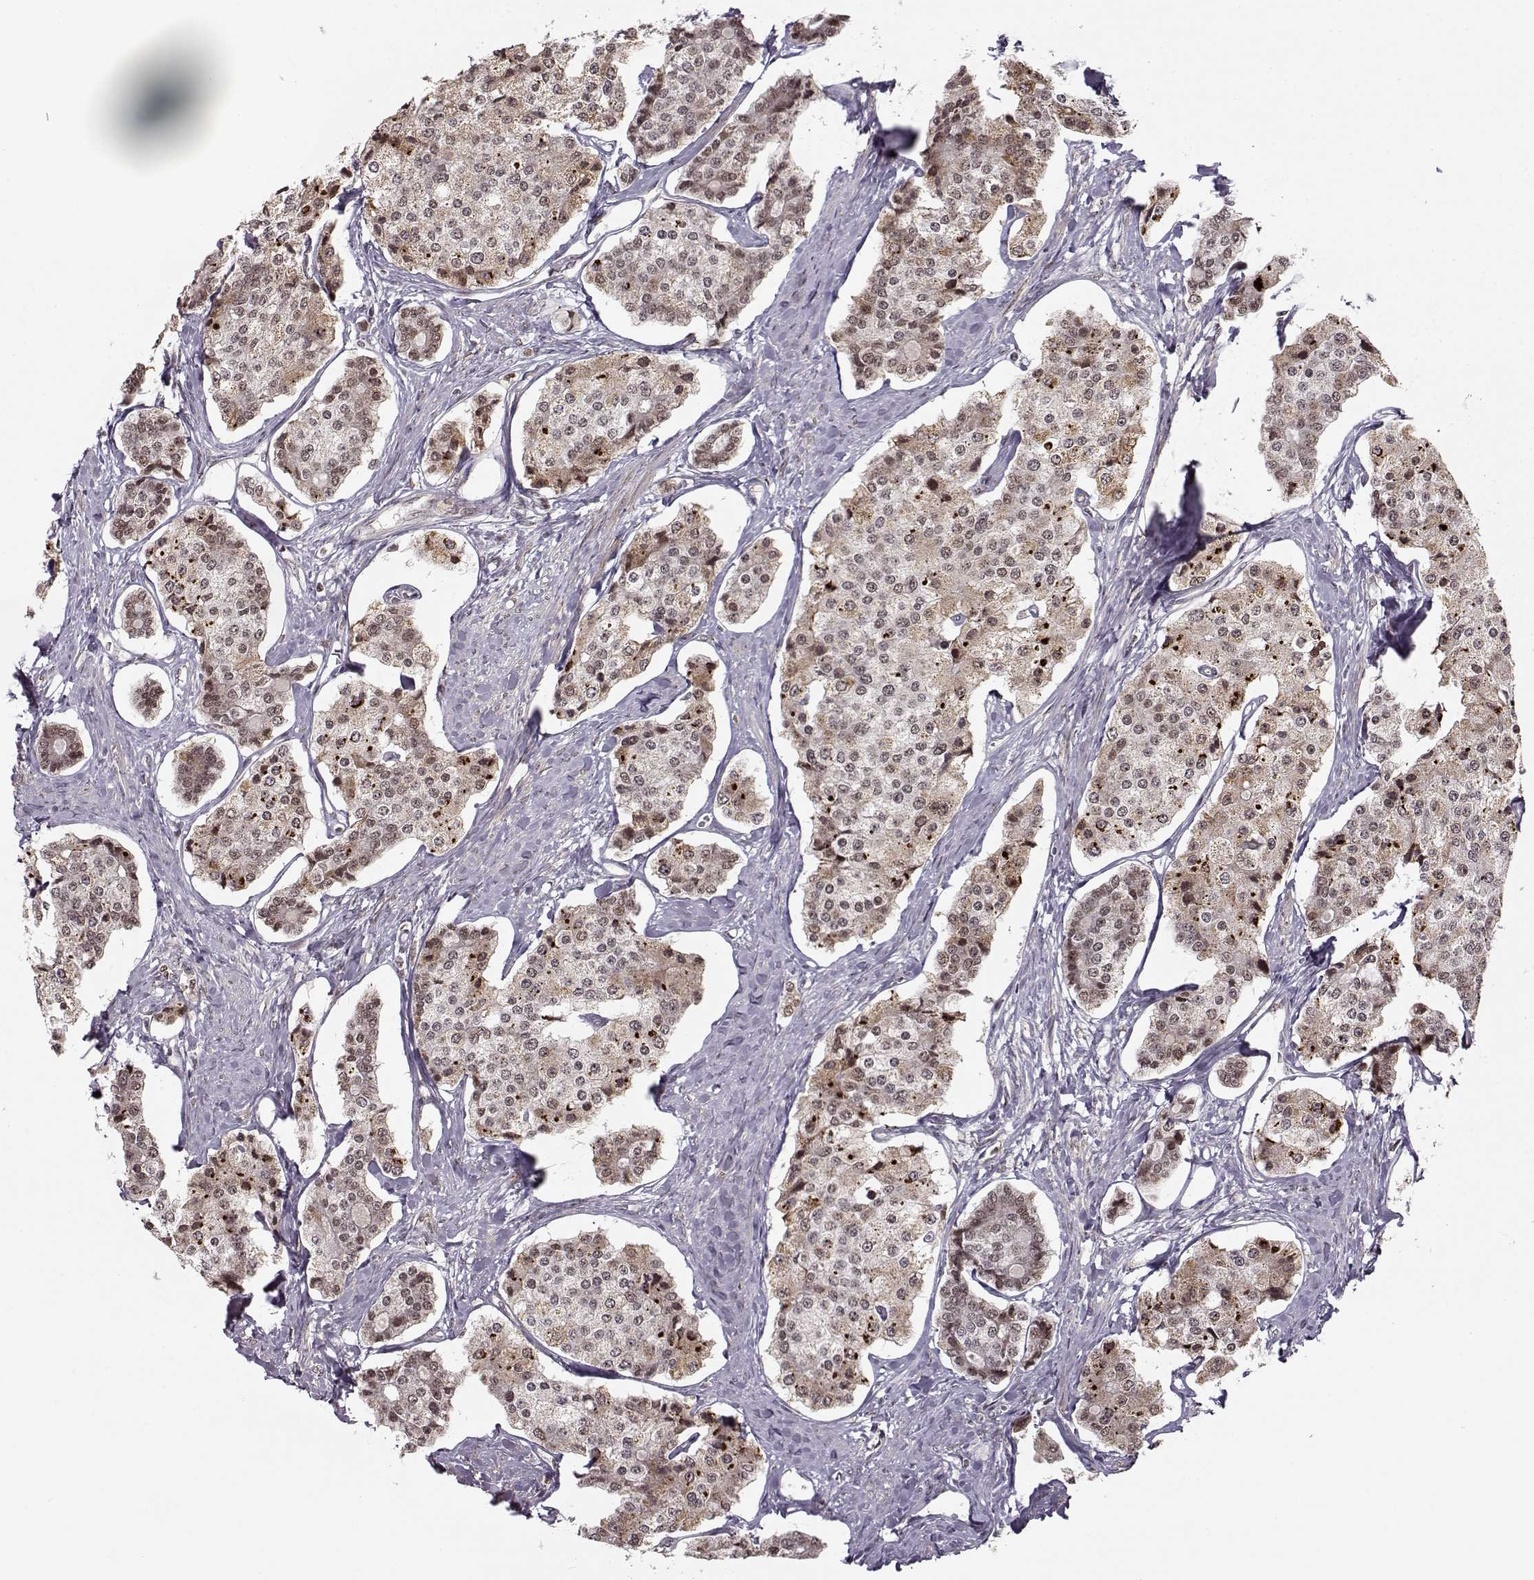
{"staining": {"intensity": "weak", "quantity": "25%-75%", "location": "cytoplasmic/membranous"}, "tissue": "carcinoid", "cell_type": "Tumor cells", "image_type": "cancer", "snomed": [{"axis": "morphology", "description": "Carcinoid, malignant, NOS"}, {"axis": "topography", "description": "Small intestine"}], "caption": "Immunohistochemical staining of carcinoid (malignant) shows low levels of weak cytoplasmic/membranous positivity in about 25%-75% of tumor cells.", "gene": "RAI1", "patient": {"sex": "female", "age": 65}}